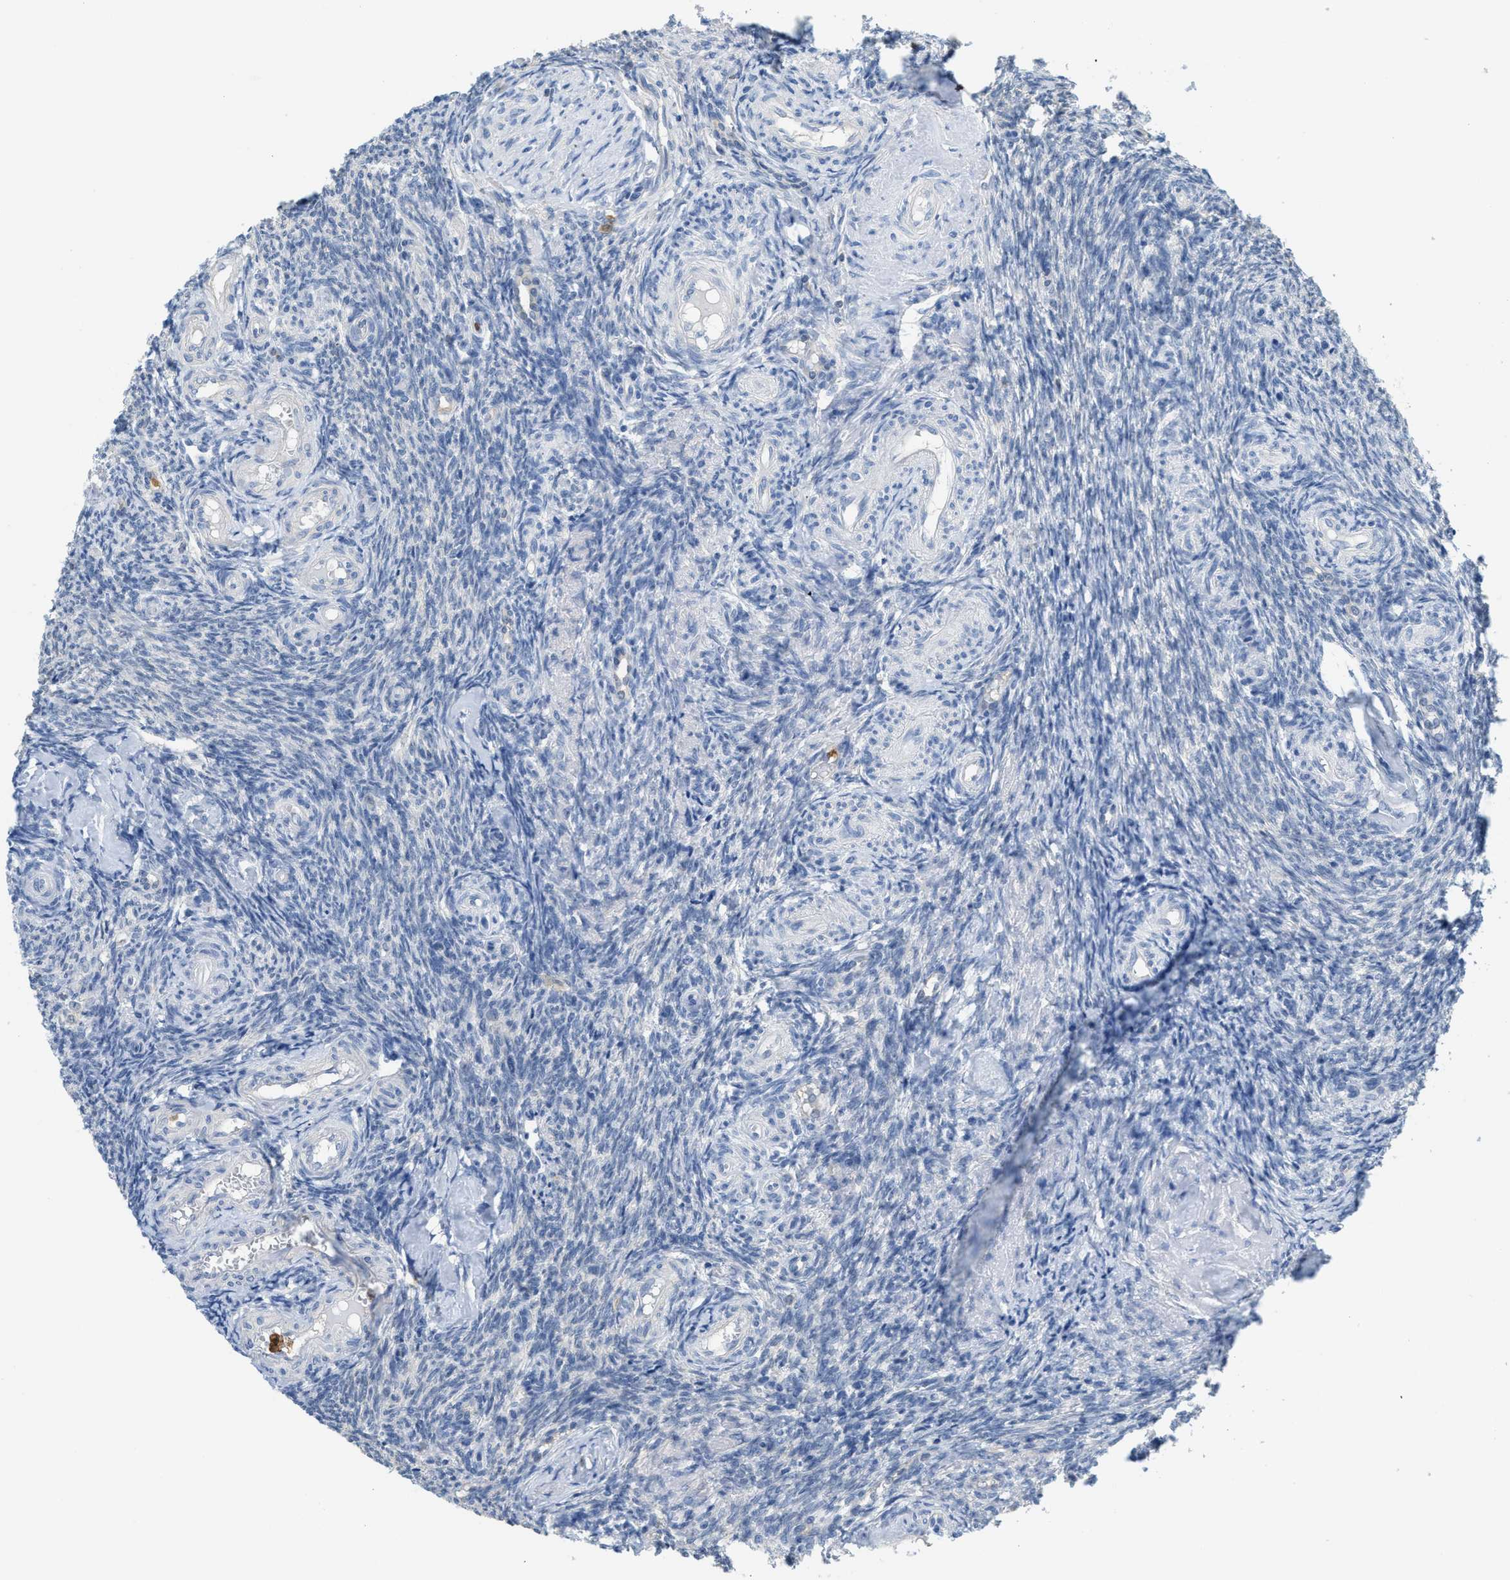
{"staining": {"intensity": "negative", "quantity": "none", "location": "none"}, "tissue": "ovary", "cell_type": "Ovarian stroma cells", "image_type": "normal", "snomed": [{"axis": "morphology", "description": "Normal tissue, NOS"}, {"axis": "topography", "description": "Ovary"}], "caption": "The immunohistochemistry photomicrograph has no significant staining in ovarian stroma cells of ovary.", "gene": "SERPINB1", "patient": {"sex": "female", "age": 41}}